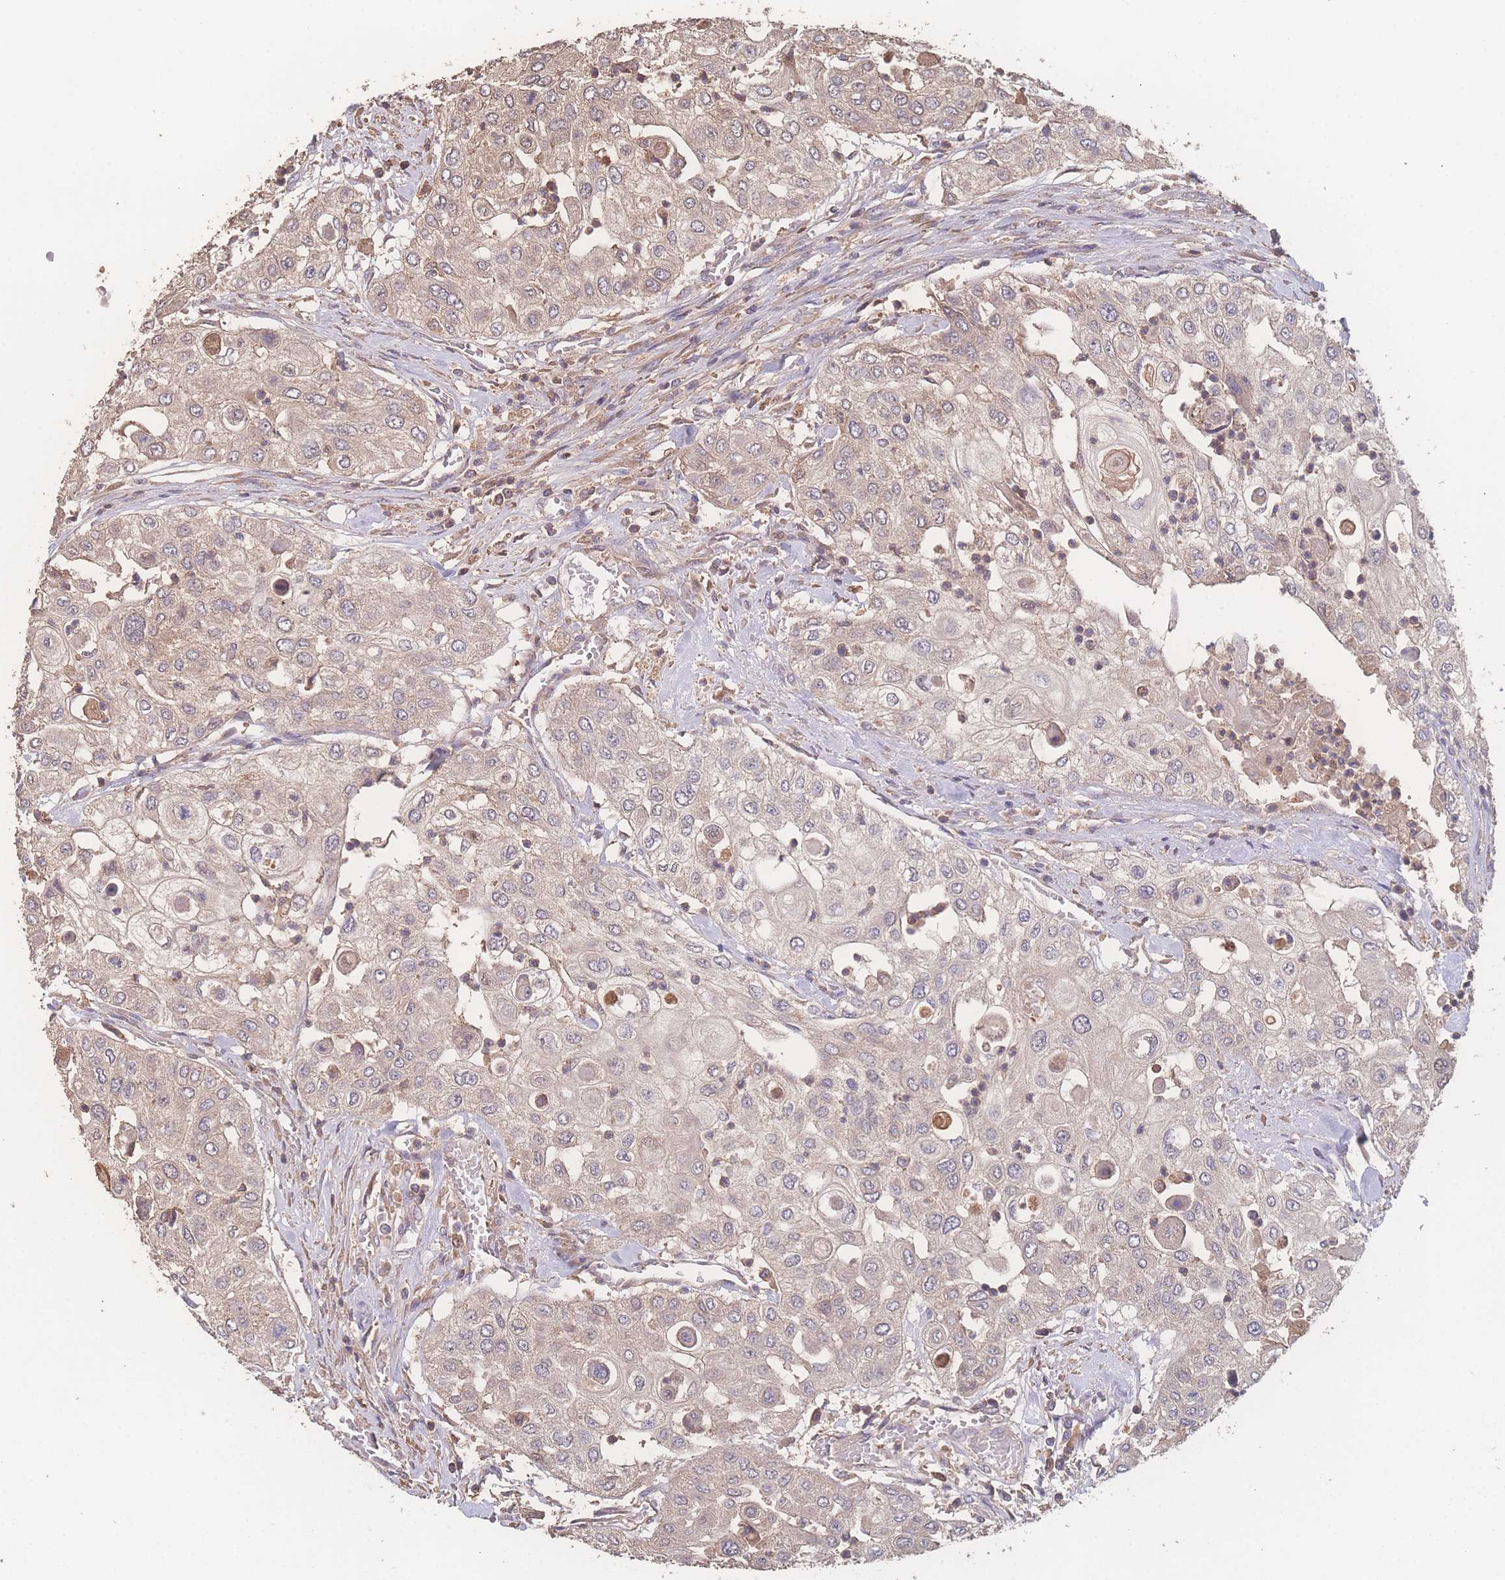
{"staining": {"intensity": "weak", "quantity": "<25%", "location": "cytoplasmic/membranous"}, "tissue": "urothelial cancer", "cell_type": "Tumor cells", "image_type": "cancer", "snomed": [{"axis": "morphology", "description": "Urothelial carcinoma, High grade"}, {"axis": "topography", "description": "Urinary bladder"}], "caption": "DAB immunohistochemical staining of human urothelial cancer shows no significant staining in tumor cells.", "gene": "ATXN10", "patient": {"sex": "female", "age": 79}}